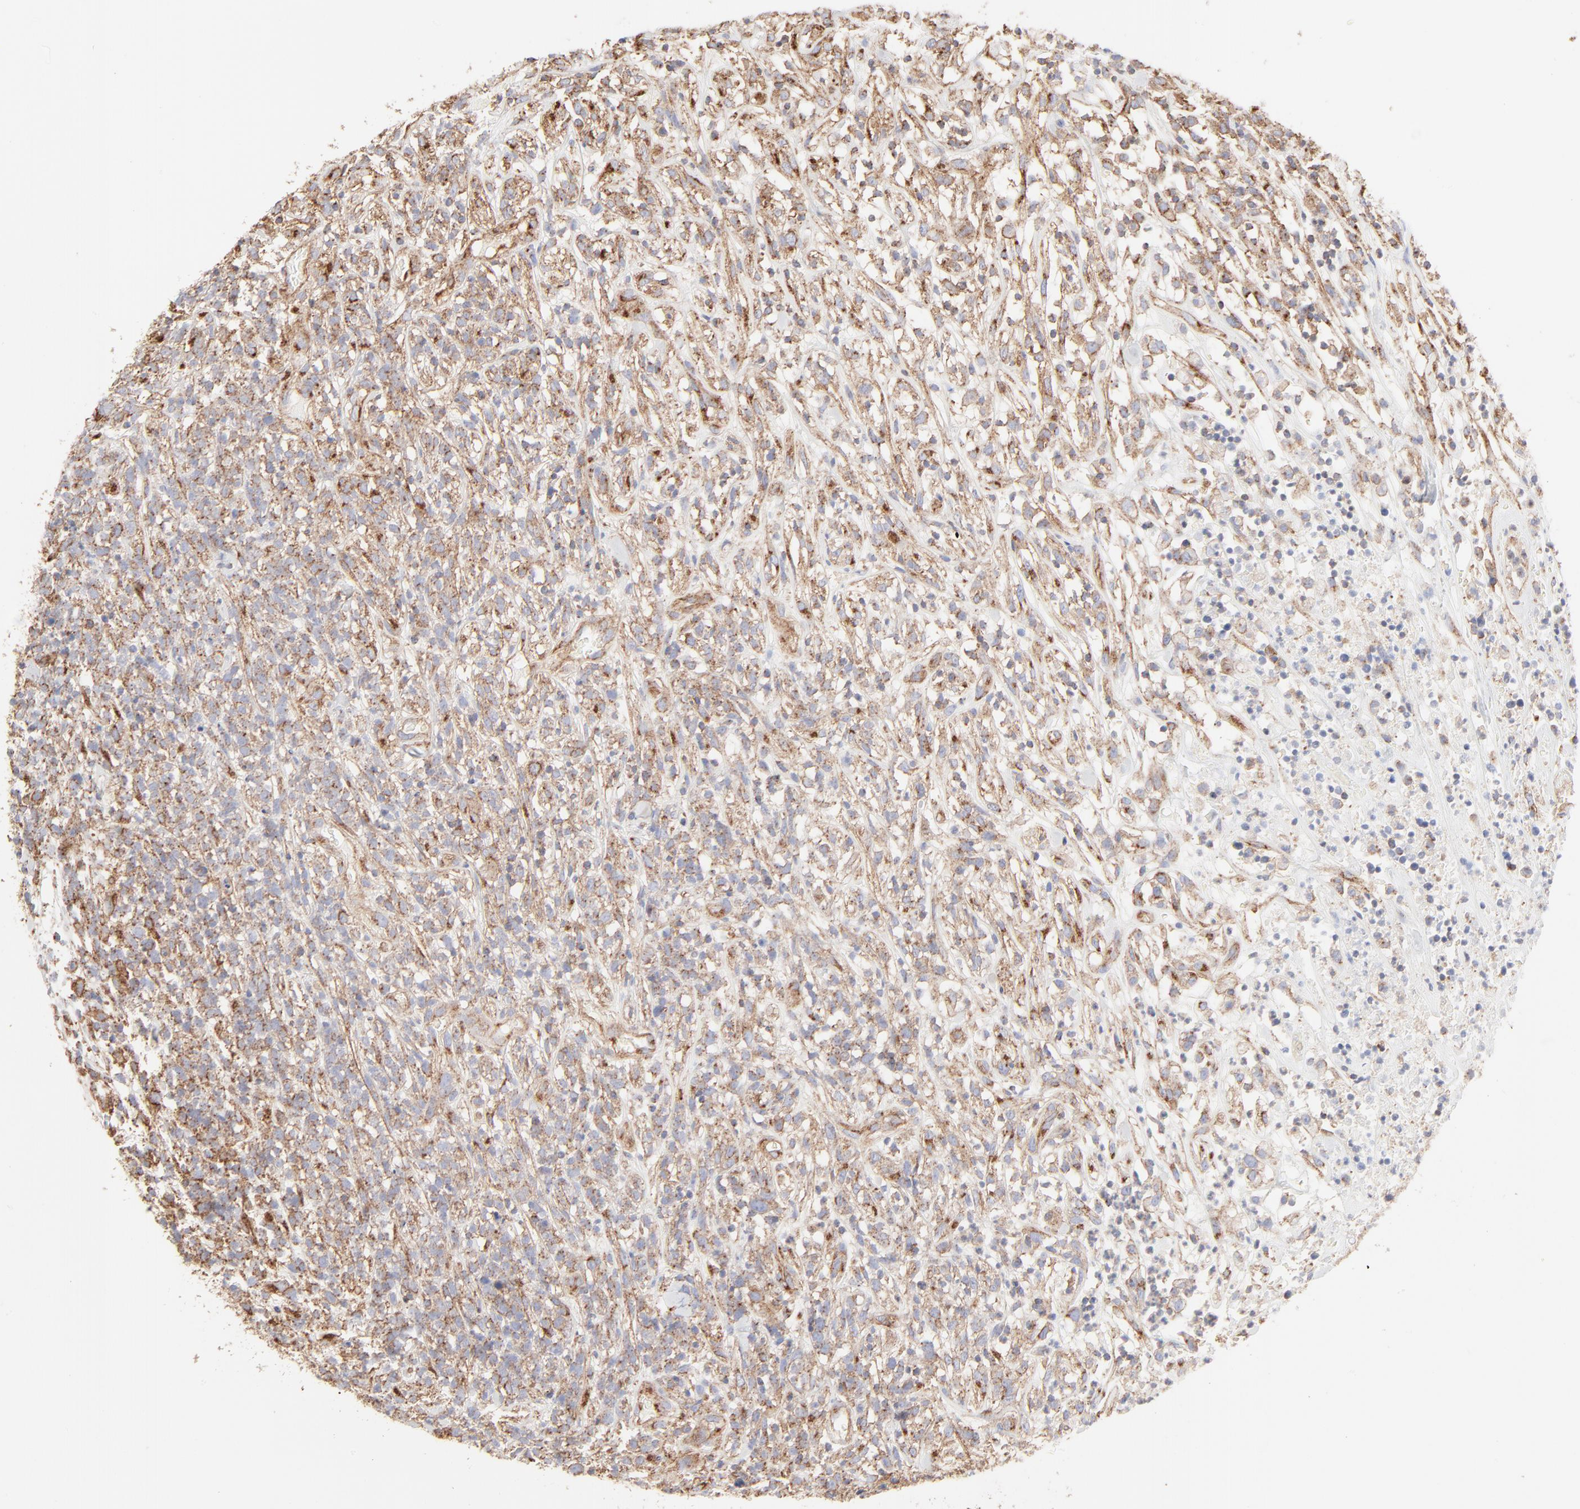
{"staining": {"intensity": "moderate", "quantity": ">75%", "location": "cytoplasmic/membranous"}, "tissue": "lymphoma", "cell_type": "Tumor cells", "image_type": "cancer", "snomed": [{"axis": "morphology", "description": "Malignant lymphoma, non-Hodgkin's type, High grade"}, {"axis": "topography", "description": "Lymph node"}], "caption": "Immunohistochemical staining of lymphoma reveals moderate cytoplasmic/membranous protein staining in about >75% of tumor cells.", "gene": "CLTB", "patient": {"sex": "female", "age": 73}}